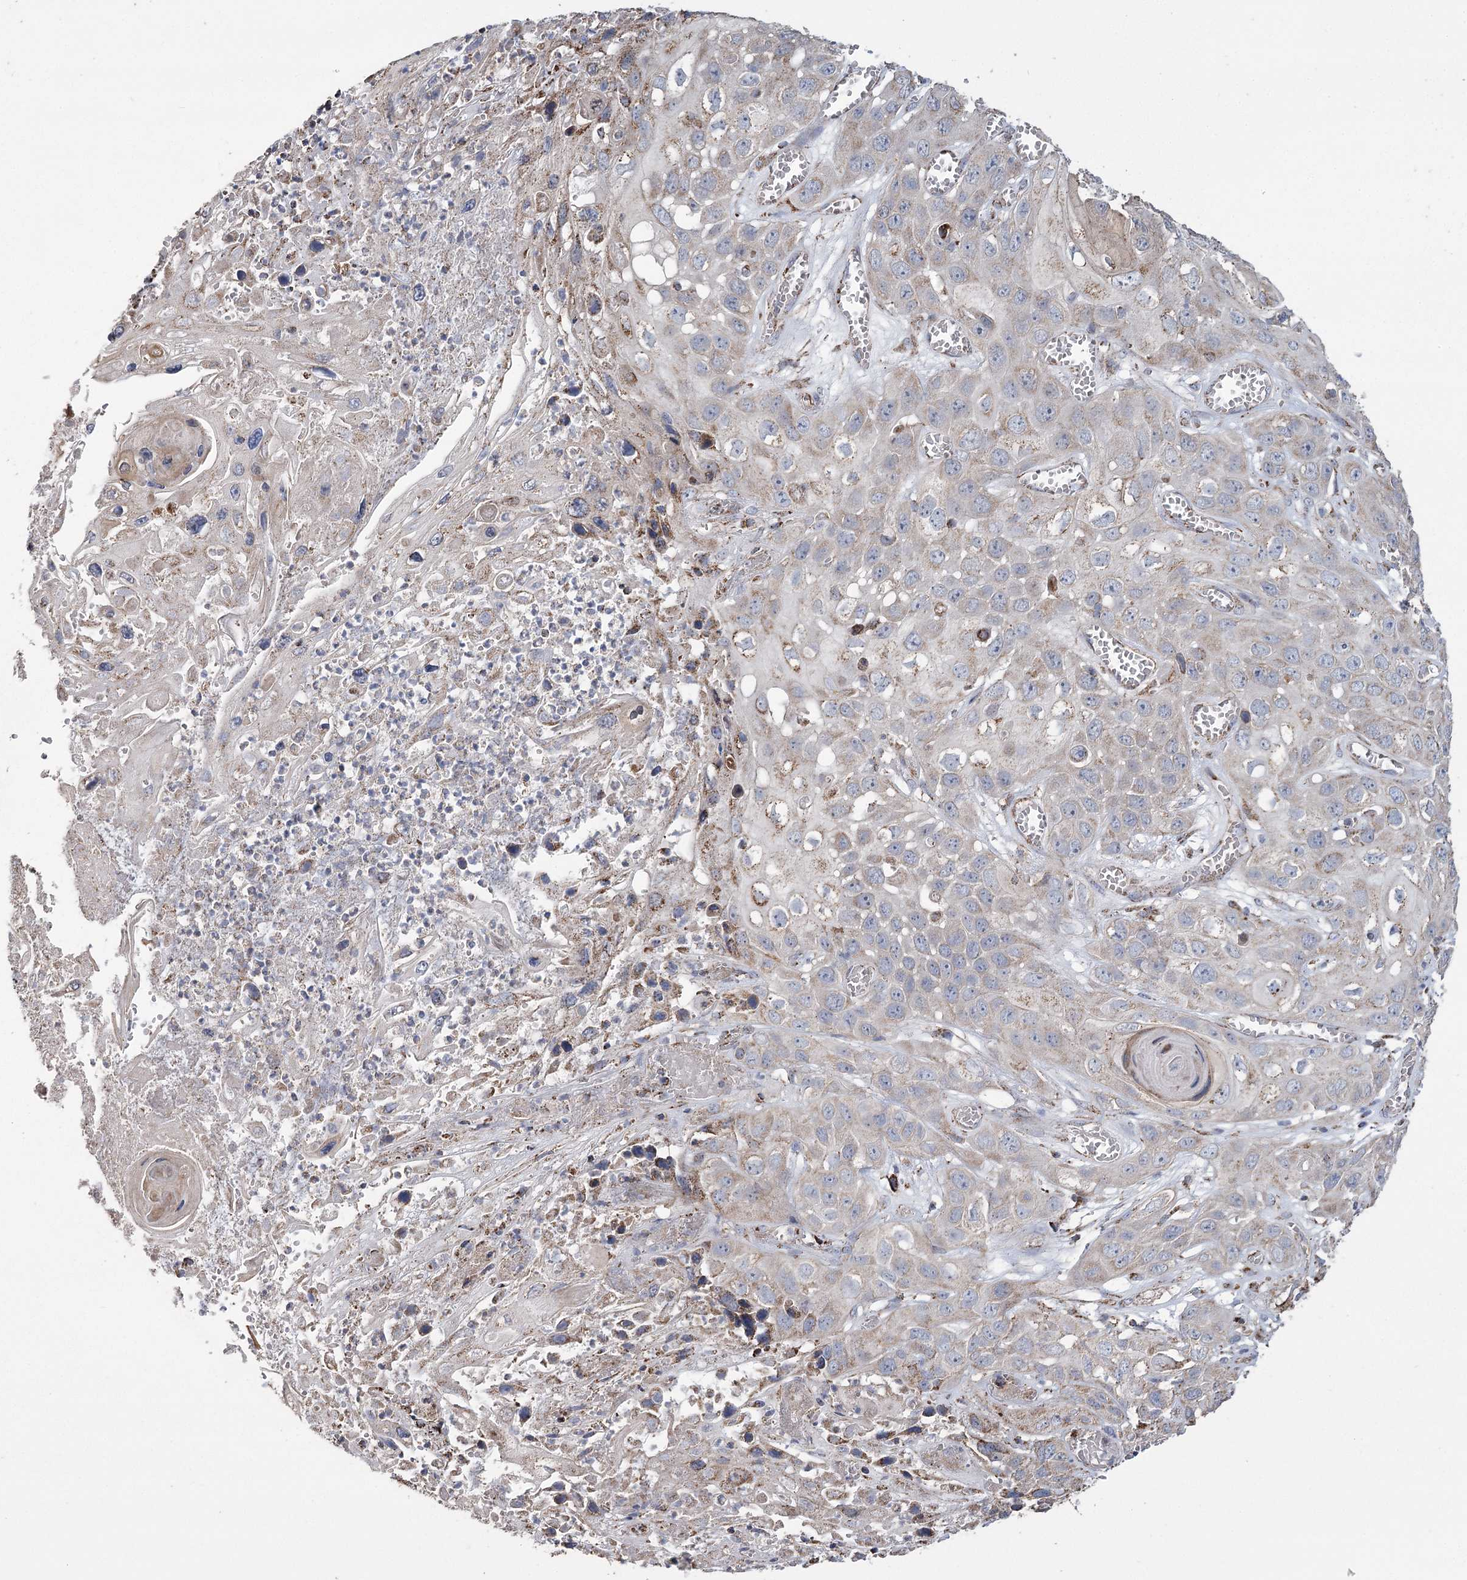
{"staining": {"intensity": "moderate", "quantity": "<25%", "location": "cytoplasmic/membranous"}, "tissue": "skin cancer", "cell_type": "Tumor cells", "image_type": "cancer", "snomed": [{"axis": "morphology", "description": "Squamous cell carcinoma, NOS"}, {"axis": "topography", "description": "Skin"}], "caption": "The micrograph exhibits immunohistochemical staining of squamous cell carcinoma (skin). There is moderate cytoplasmic/membranous expression is seen in approximately <25% of tumor cells.", "gene": "RANBP3L", "patient": {"sex": "male", "age": 55}}